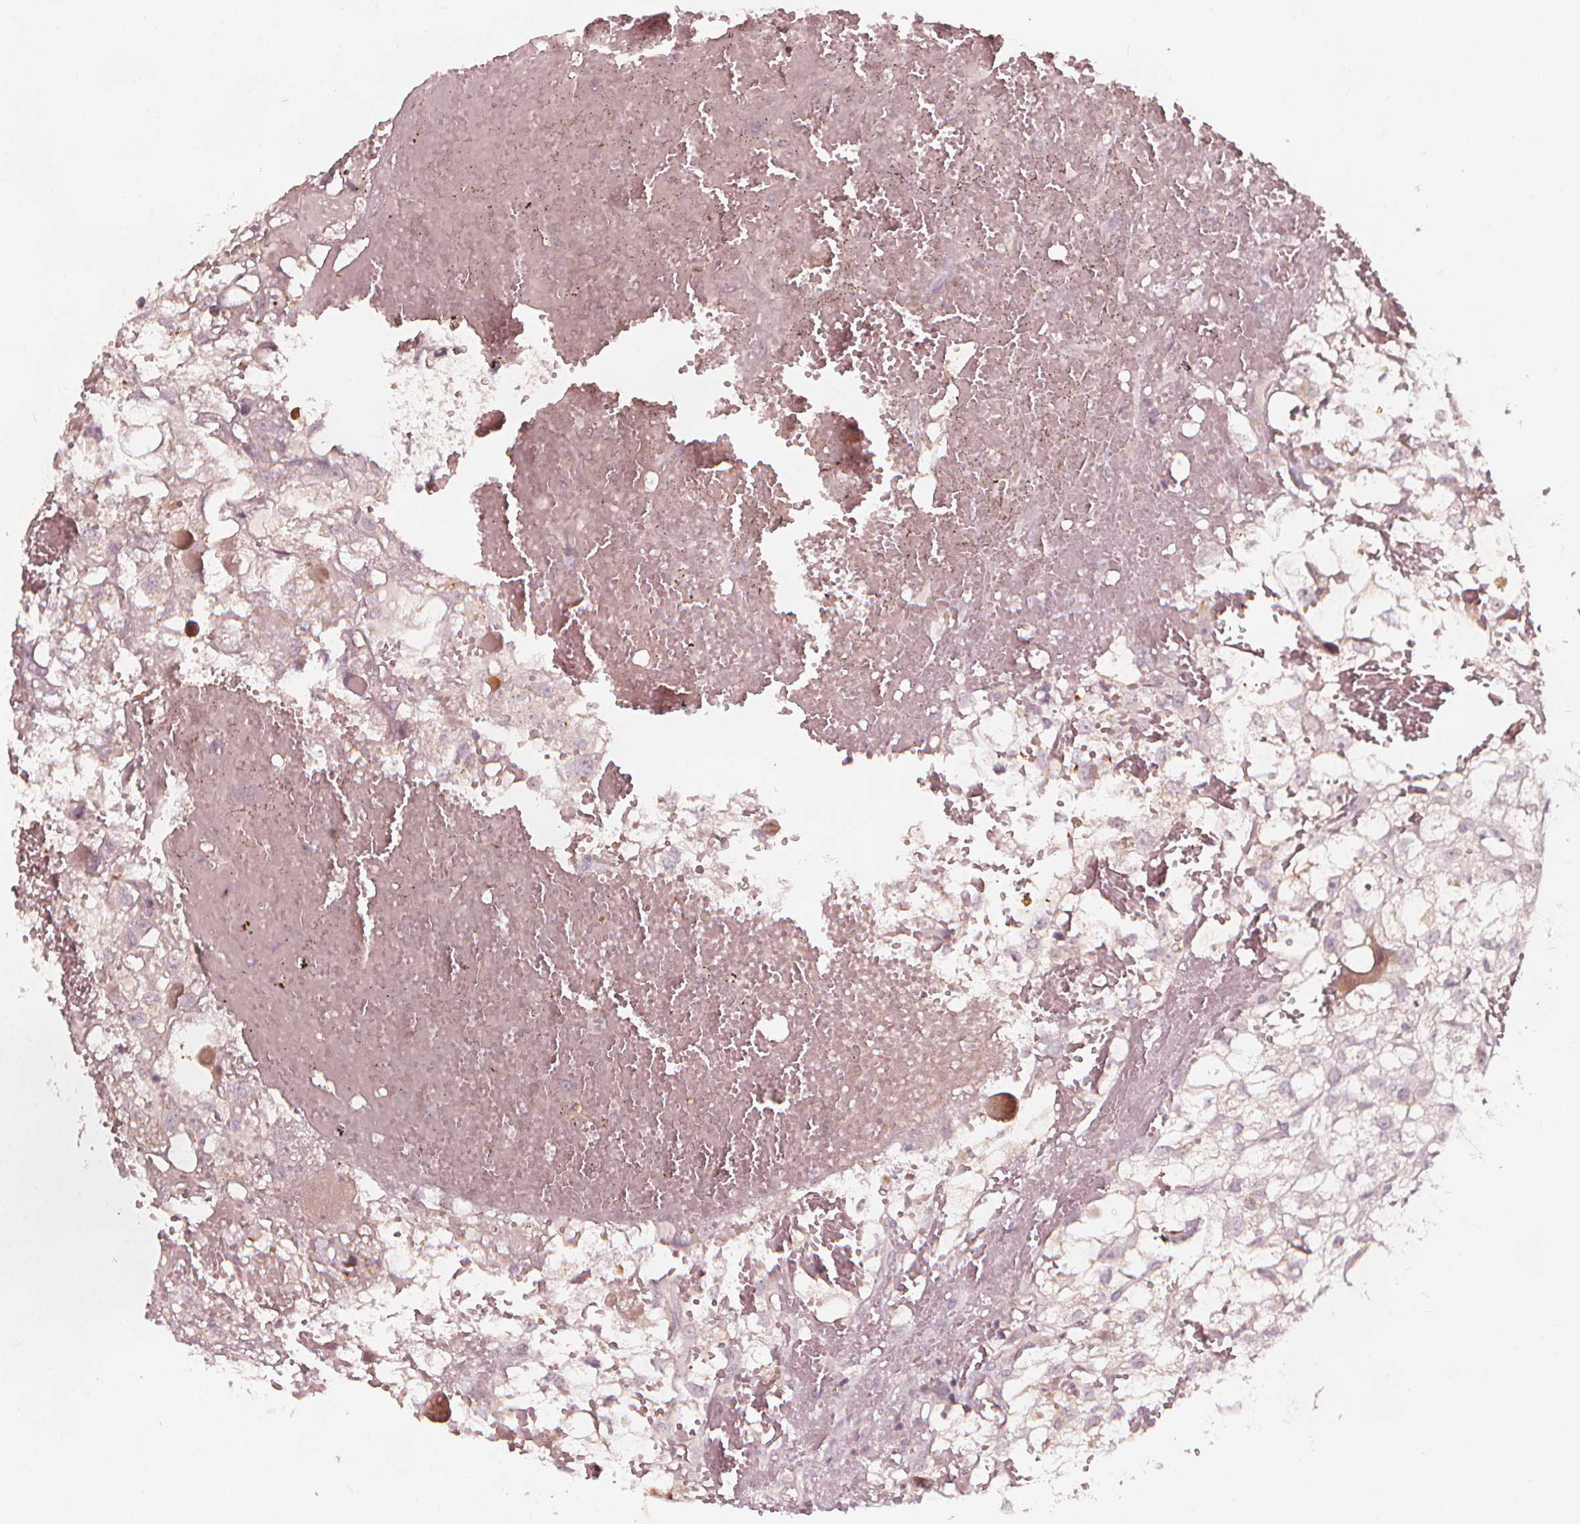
{"staining": {"intensity": "negative", "quantity": "none", "location": "none"}, "tissue": "renal cancer", "cell_type": "Tumor cells", "image_type": "cancer", "snomed": [{"axis": "morphology", "description": "Adenocarcinoma, NOS"}, {"axis": "topography", "description": "Kidney"}], "caption": "Immunohistochemistry histopathology image of neoplastic tissue: human renal adenocarcinoma stained with DAB (3,3'-diaminobenzidine) exhibits no significant protein expression in tumor cells.", "gene": "NPC1L1", "patient": {"sex": "male", "age": 56}}